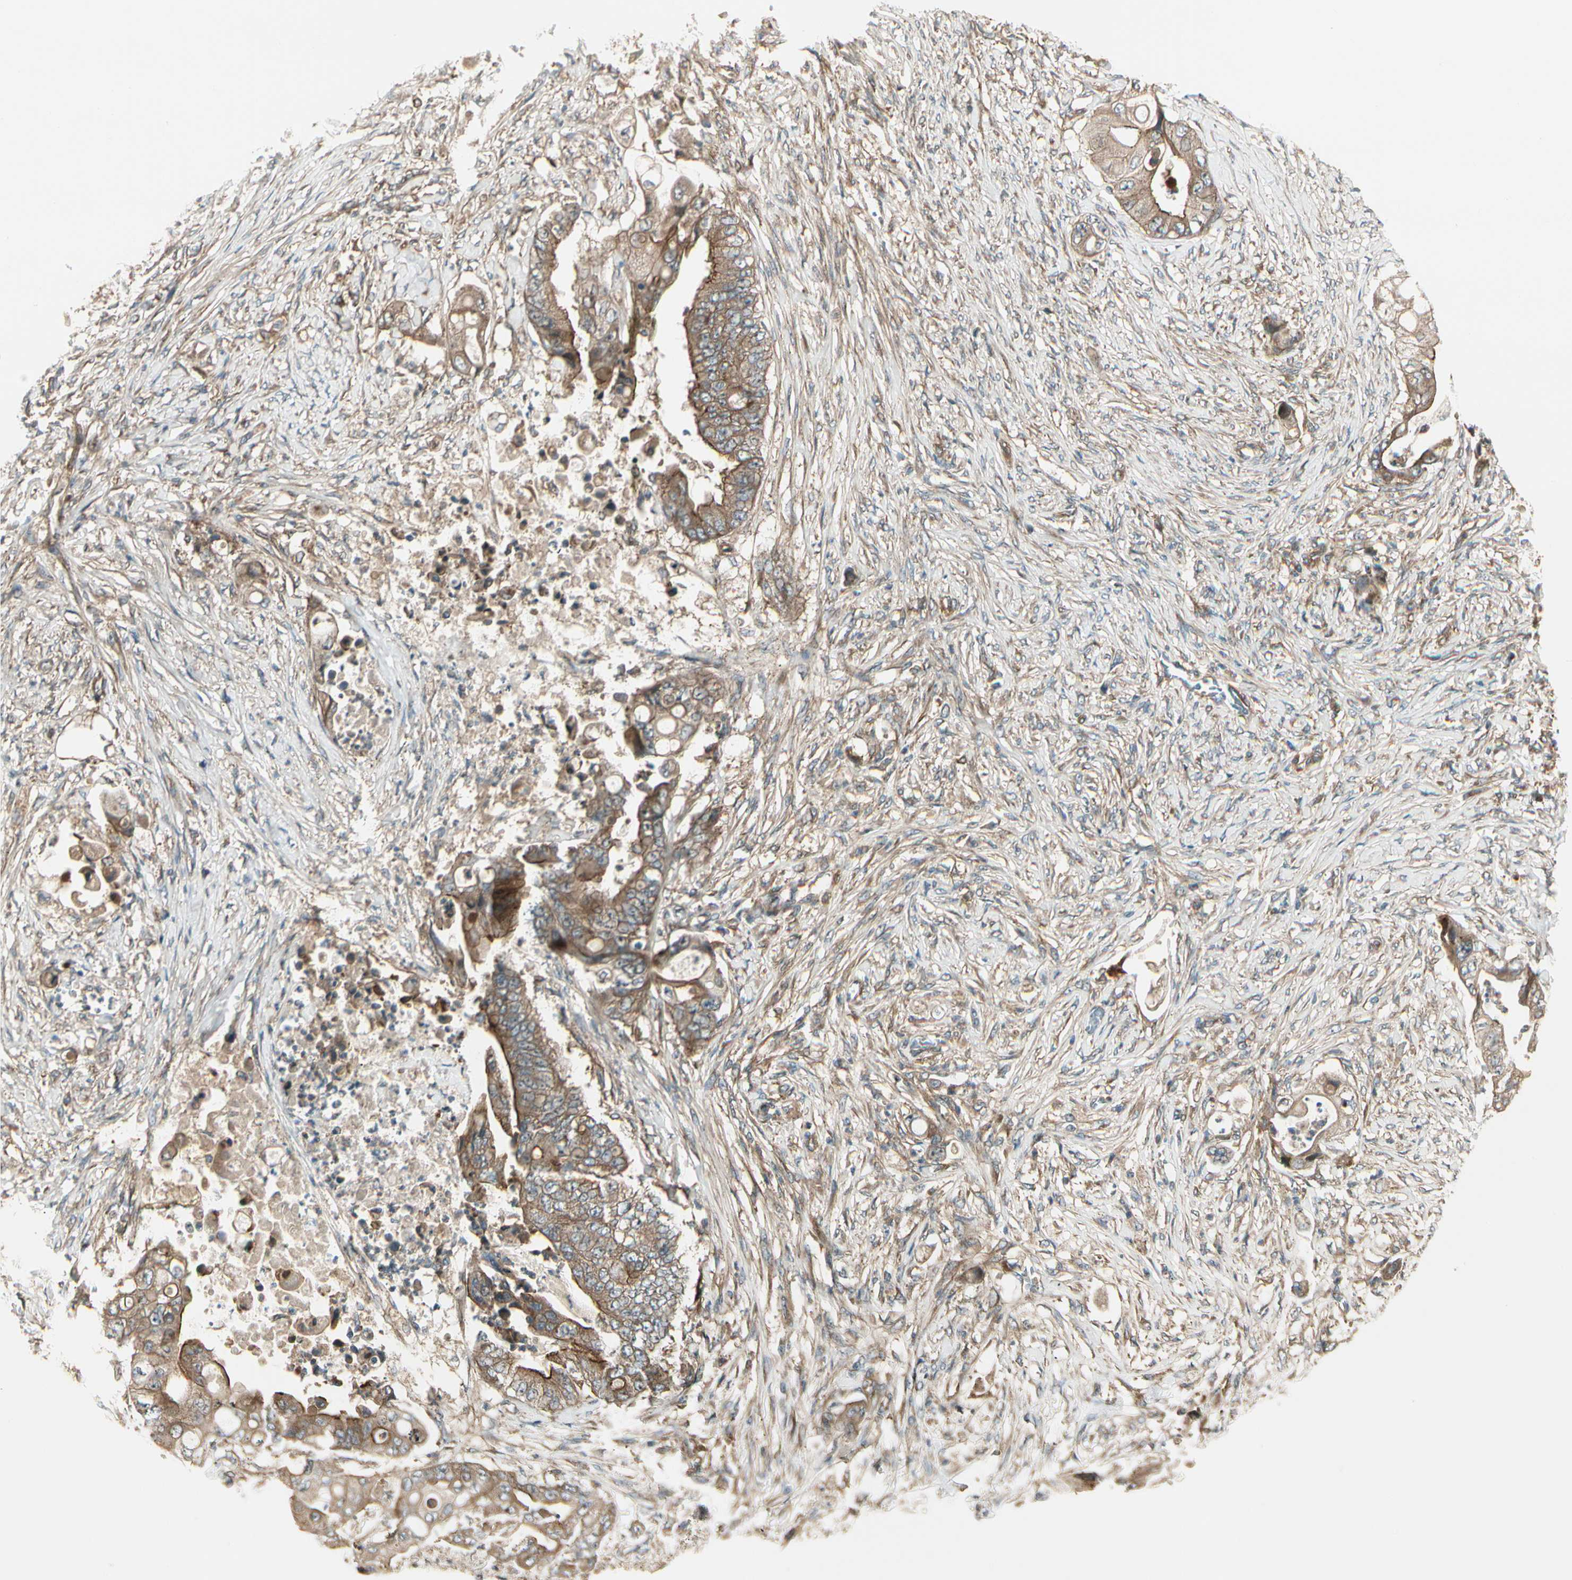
{"staining": {"intensity": "strong", "quantity": ">75%", "location": "cytoplasmic/membranous"}, "tissue": "stomach cancer", "cell_type": "Tumor cells", "image_type": "cancer", "snomed": [{"axis": "morphology", "description": "Adenocarcinoma, NOS"}, {"axis": "topography", "description": "Stomach"}], "caption": "An image of human stomach adenocarcinoma stained for a protein demonstrates strong cytoplasmic/membranous brown staining in tumor cells.", "gene": "FKBP15", "patient": {"sex": "female", "age": 73}}